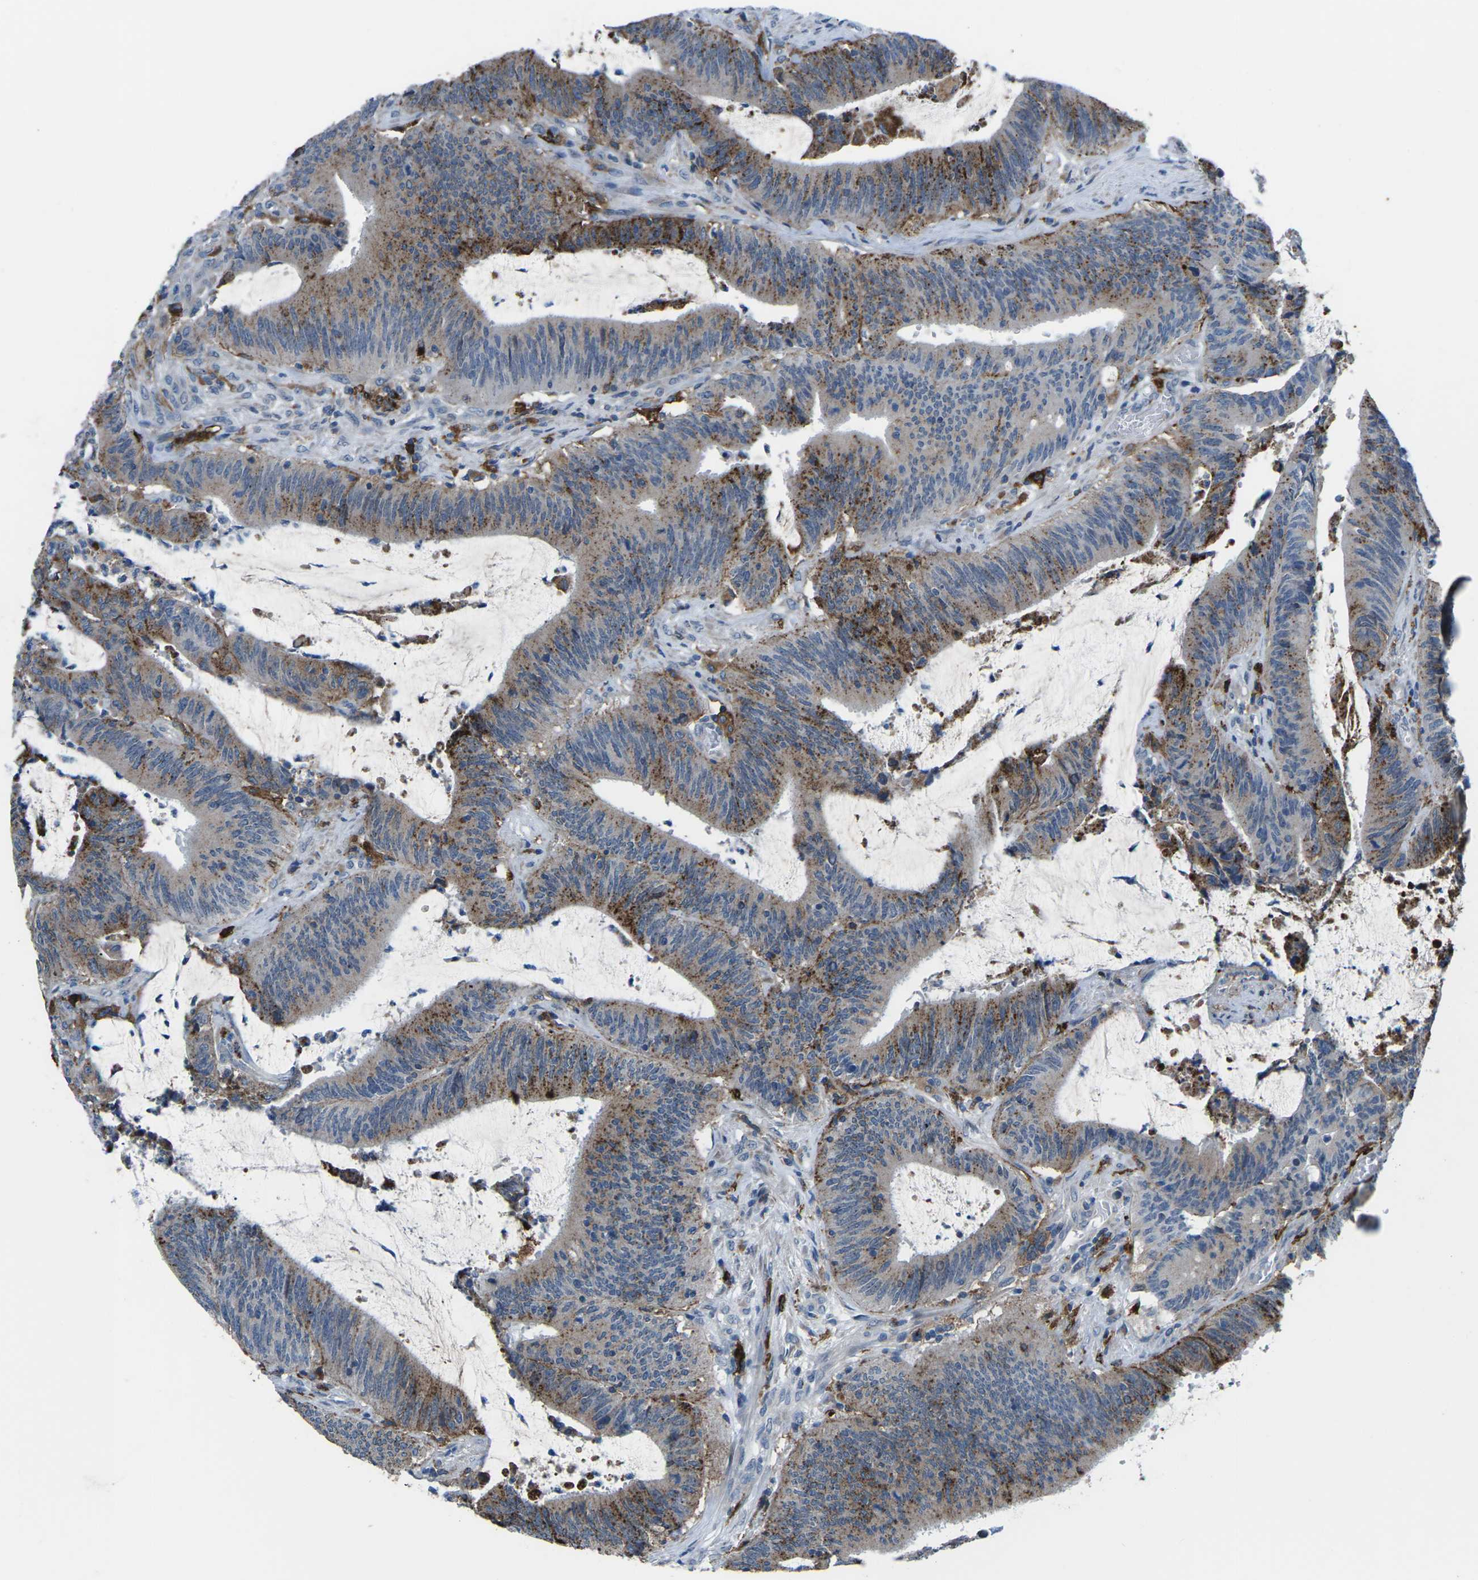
{"staining": {"intensity": "moderate", "quantity": "<25%", "location": "cytoplasmic/membranous"}, "tissue": "colorectal cancer", "cell_type": "Tumor cells", "image_type": "cancer", "snomed": [{"axis": "morphology", "description": "Normal tissue, NOS"}, {"axis": "morphology", "description": "Adenocarcinoma, NOS"}, {"axis": "topography", "description": "Rectum"}], "caption": "Immunohistochemistry (IHC) staining of colorectal cancer (adenocarcinoma), which shows low levels of moderate cytoplasmic/membranous expression in about <25% of tumor cells indicating moderate cytoplasmic/membranous protein staining. The staining was performed using DAB (3,3'-diaminobenzidine) (brown) for protein detection and nuclei were counterstained in hematoxylin (blue).", "gene": "PTPN1", "patient": {"sex": "female", "age": 66}}